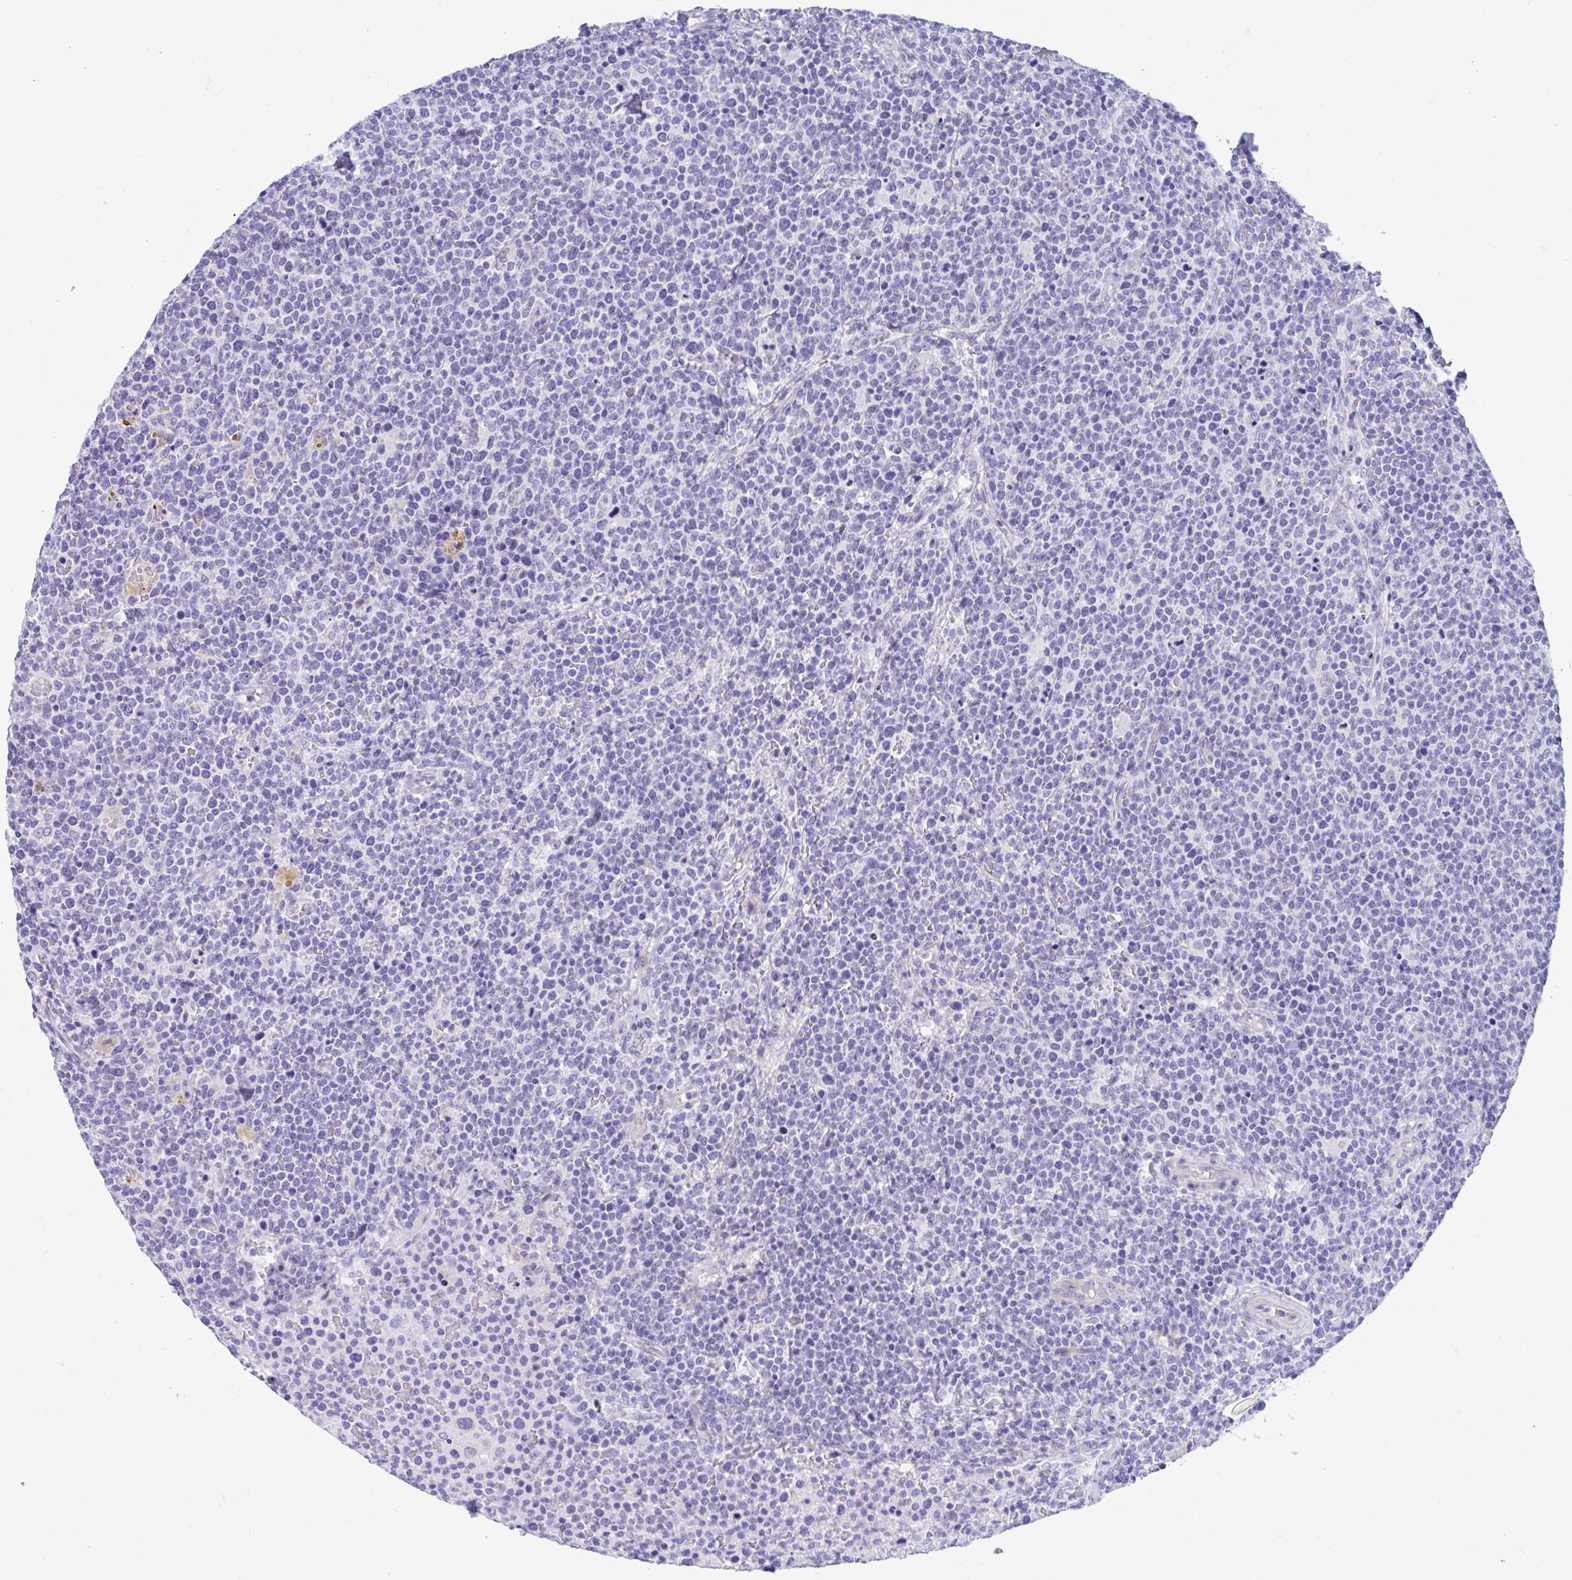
{"staining": {"intensity": "negative", "quantity": "none", "location": "none"}, "tissue": "lymphoma", "cell_type": "Tumor cells", "image_type": "cancer", "snomed": [{"axis": "morphology", "description": "Malignant lymphoma, non-Hodgkin's type, High grade"}, {"axis": "topography", "description": "Lymph node"}], "caption": "Immunohistochemistry image of neoplastic tissue: malignant lymphoma, non-Hodgkin's type (high-grade) stained with DAB displays no significant protein staining in tumor cells.", "gene": "TTC30B", "patient": {"sex": "male", "age": 61}}